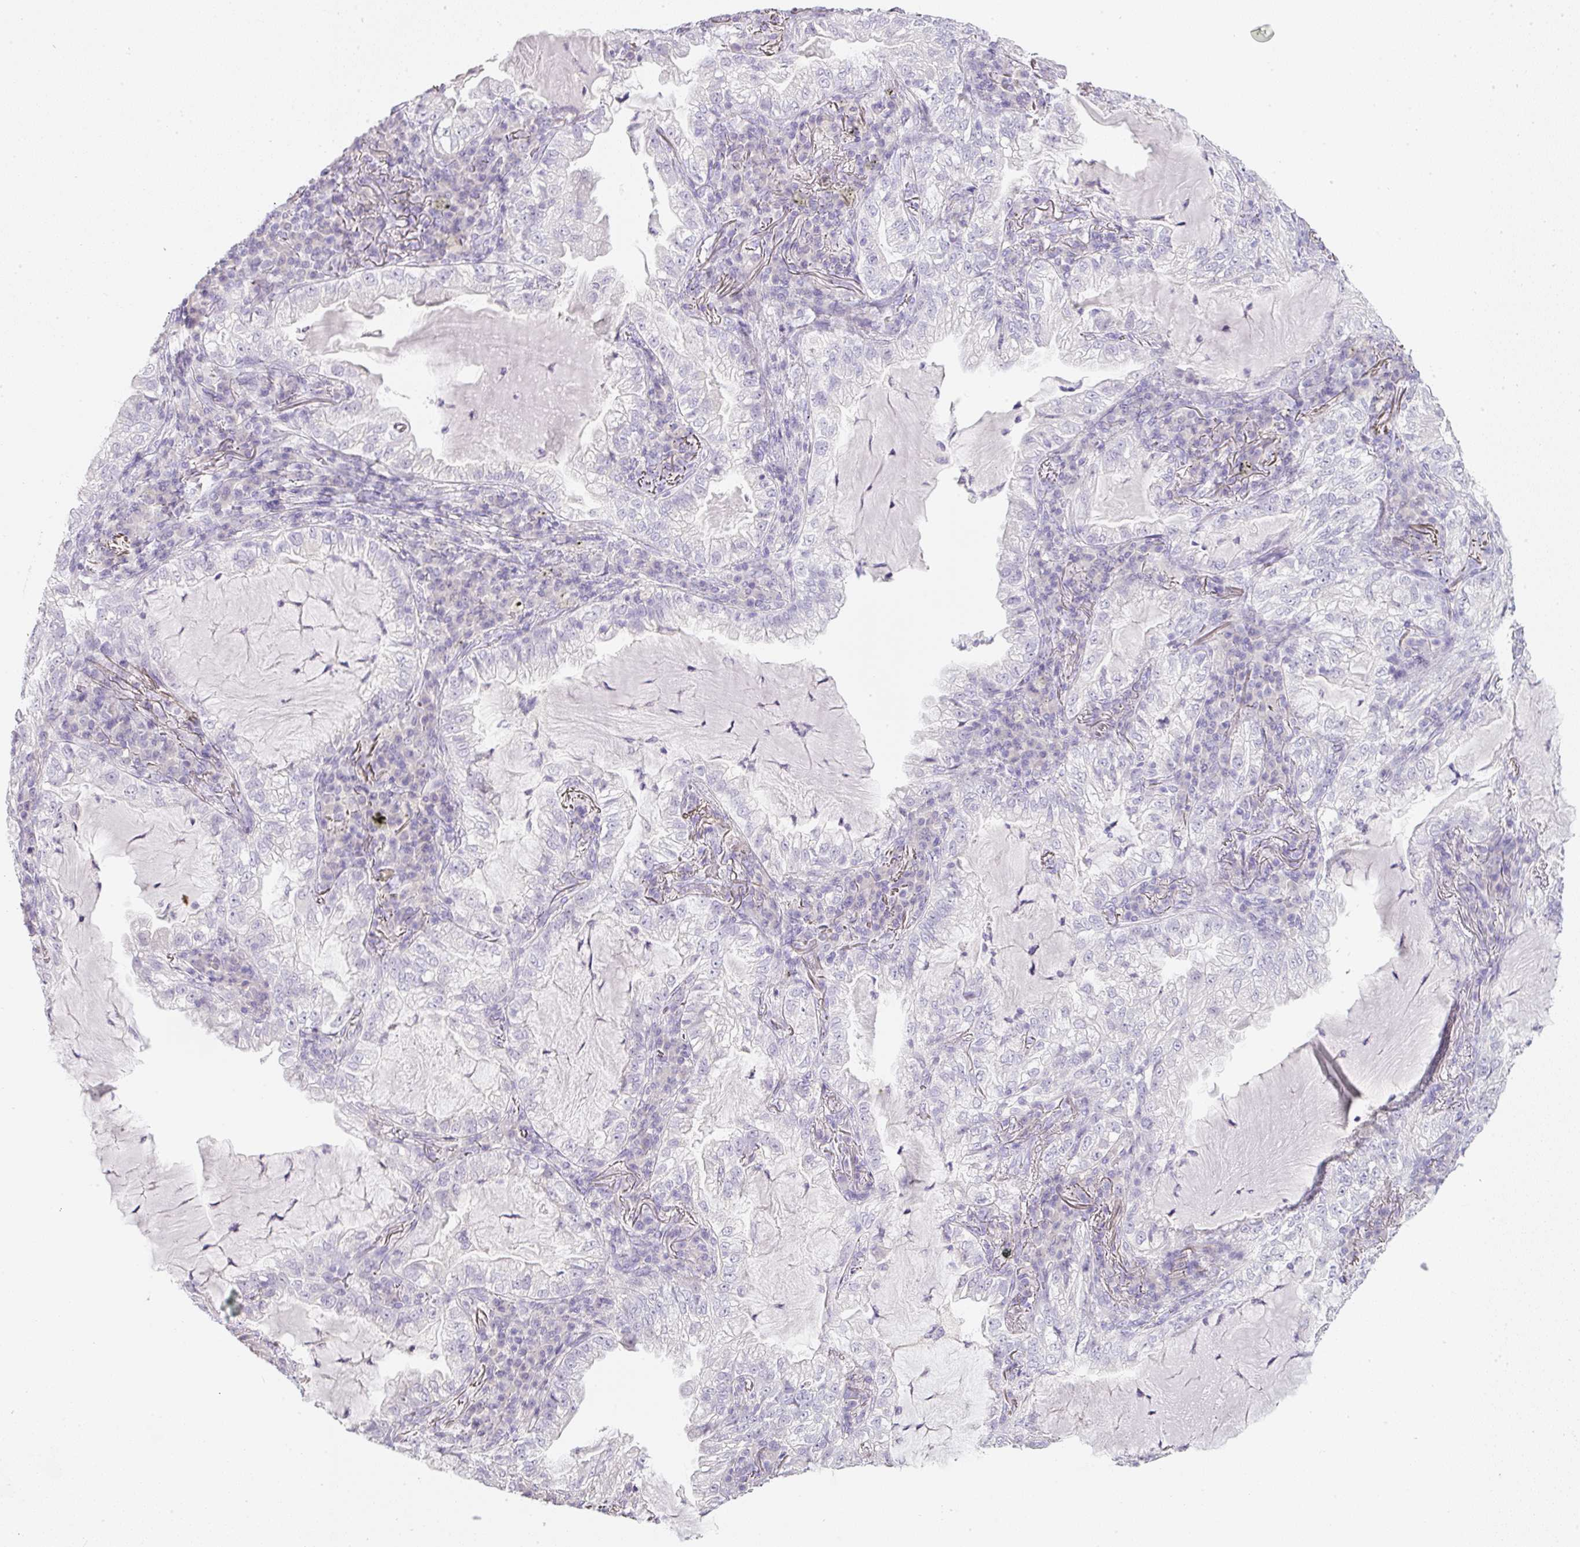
{"staining": {"intensity": "negative", "quantity": "none", "location": "none"}, "tissue": "lung cancer", "cell_type": "Tumor cells", "image_type": "cancer", "snomed": [{"axis": "morphology", "description": "Adenocarcinoma, NOS"}, {"axis": "topography", "description": "Lung"}], "caption": "Immunohistochemical staining of human lung cancer (adenocarcinoma) displays no significant expression in tumor cells.", "gene": "SLC2A2", "patient": {"sex": "female", "age": 73}}